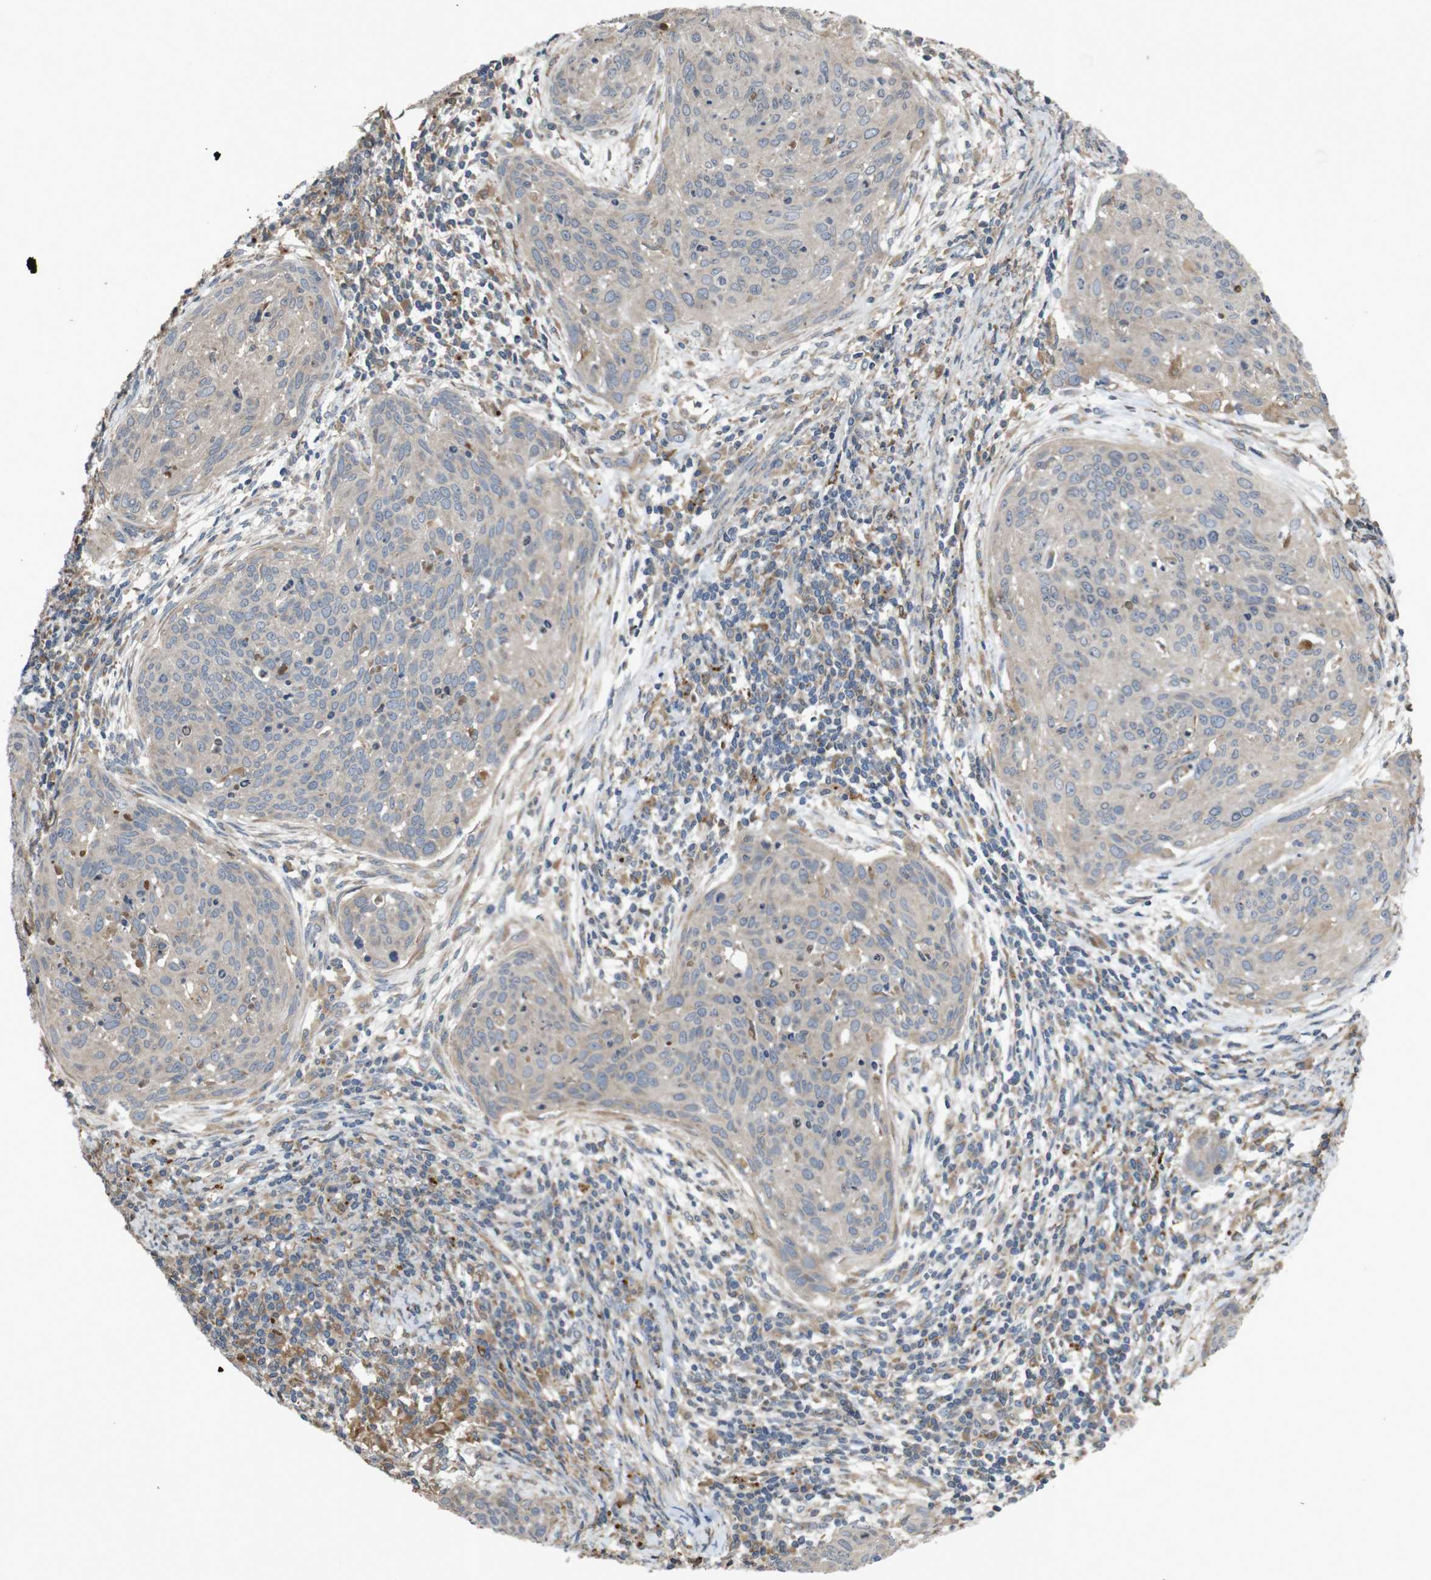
{"staining": {"intensity": "negative", "quantity": "none", "location": "none"}, "tissue": "cervical cancer", "cell_type": "Tumor cells", "image_type": "cancer", "snomed": [{"axis": "morphology", "description": "Squamous cell carcinoma, NOS"}, {"axis": "topography", "description": "Cervix"}], "caption": "Human squamous cell carcinoma (cervical) stained for a protein using immunohistochemistry (IHC) displays no staining in tumor cells.", "gene": "PTPN1", "patient": {"sex": "female", "age": 38}}